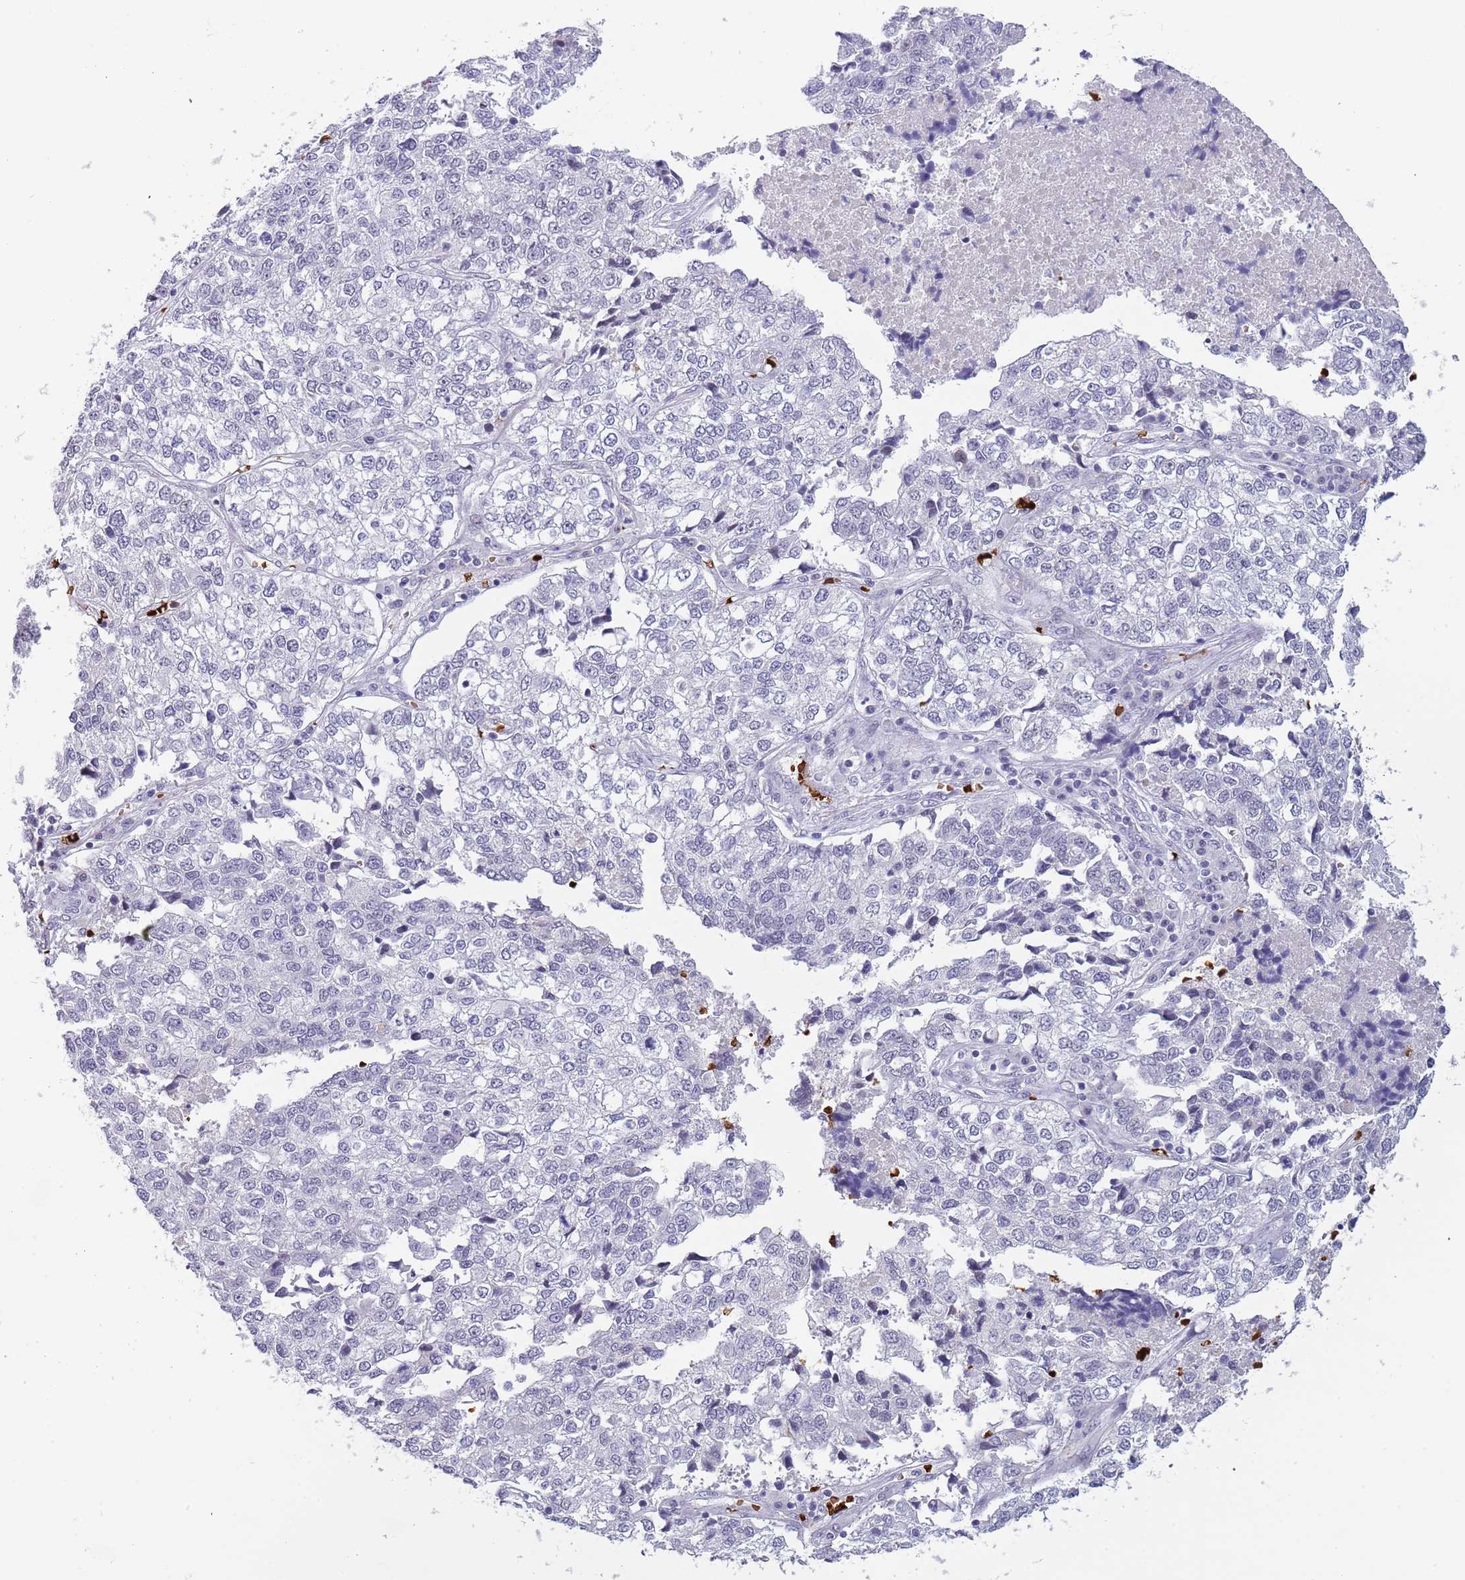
{"staining": {"intensity": "negative", "quantity": "none", "location": "none"}, "tissue": "lung cancer", "cell_type": "Tumor cells", "image_type": "cancer", "snomed": [{"axis": "morphology", "description": "Adenocarcinoma, NOS"}, {"axis": "topography", "description": "Lung"}], "caption": "DAB (3,3'-diaminobenzidine) immunohistochemical staining of human lung cancer exhibits no significant positivity in tumor cells. (Stains: DAB (3,3'-diaminobenzidine) IHC with hematoxylin counter stain, Microscopy: brightfield microscopy at high magnification).", "gene": "LYPD6B", "patient": {"sex": "male", "age": 49}}